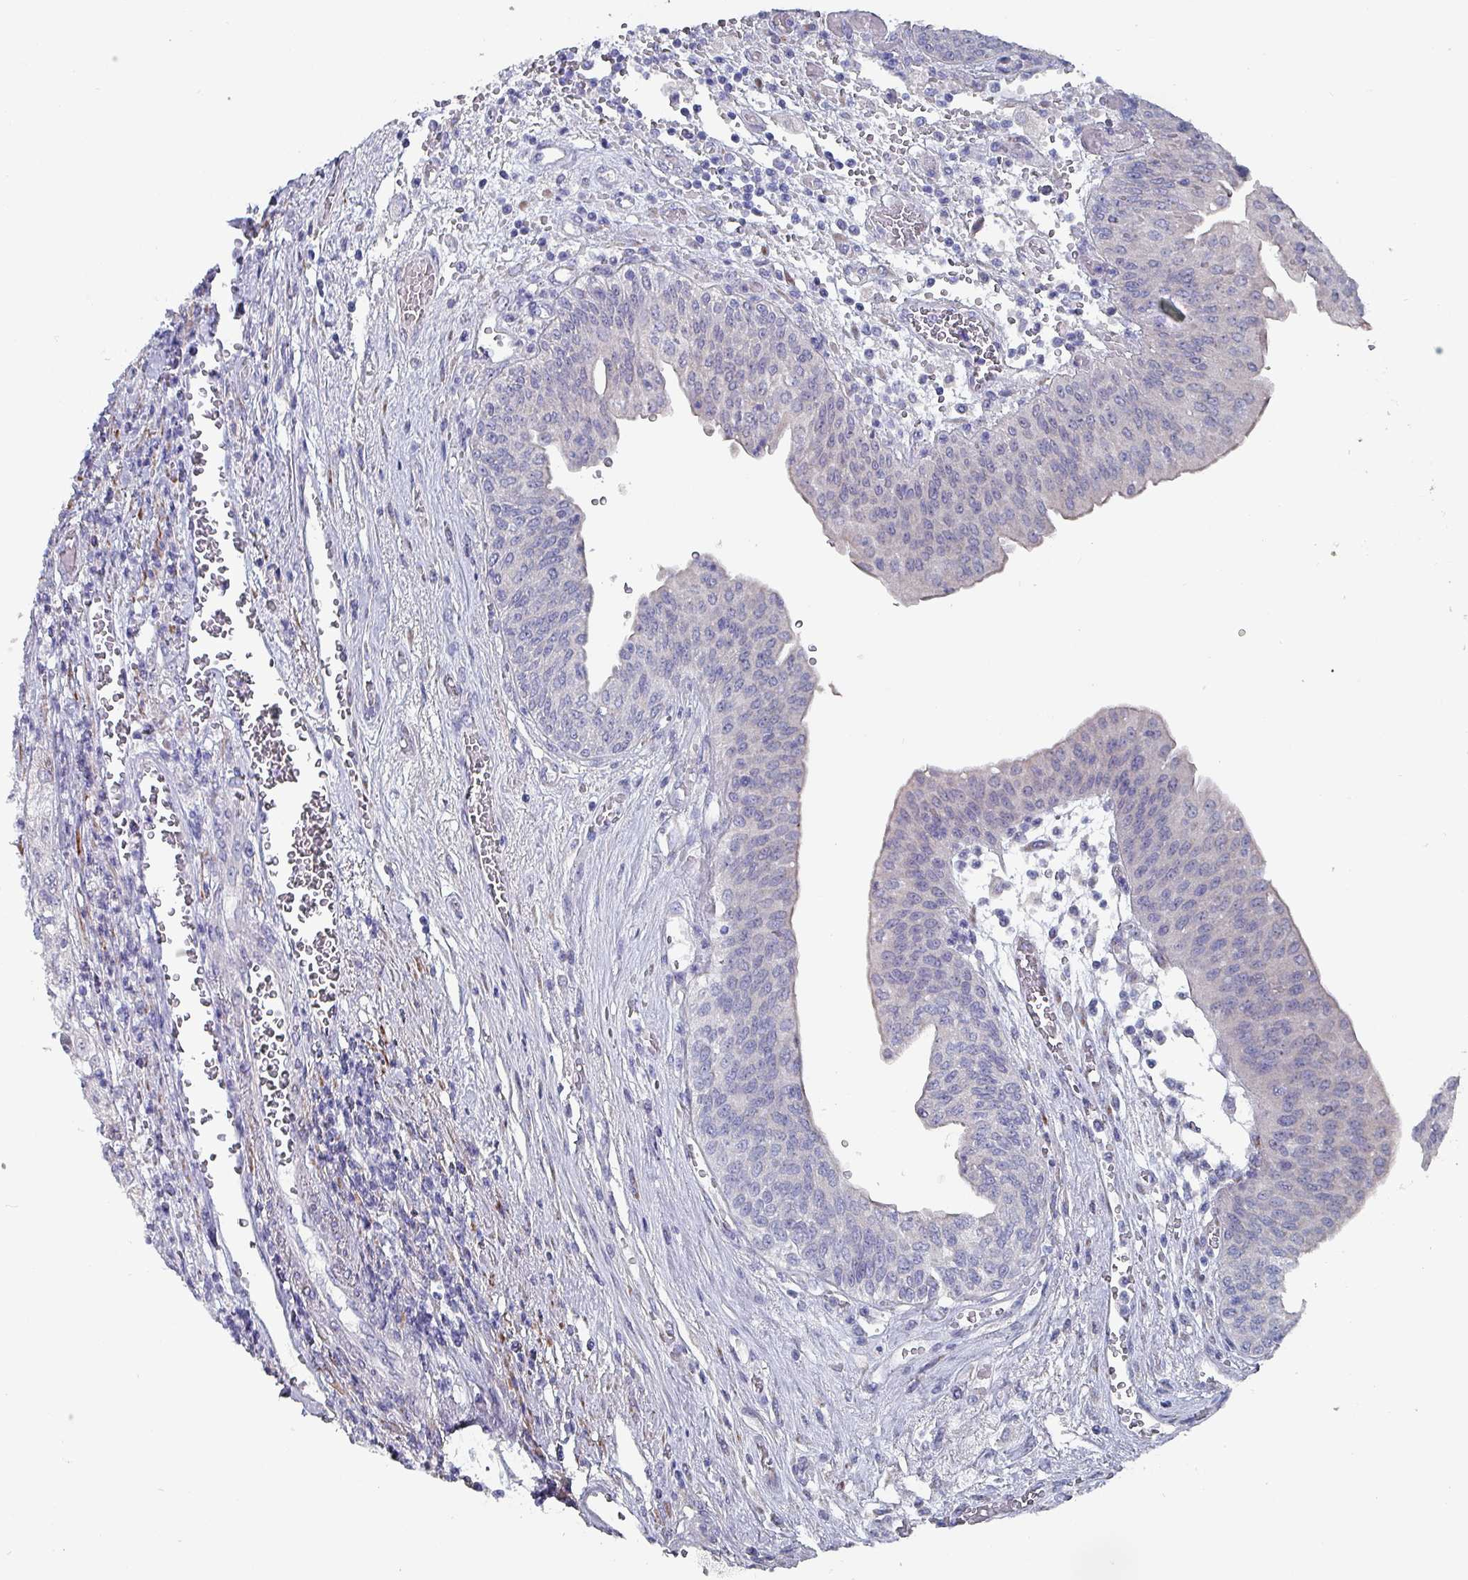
{"staining": {"intensity": "negative", "quantity": "none", "location": "none"}, "tissue": "urothelial cancer", "cell_type": "Tumor cells", "image_type": "cancer", "snomed": [{"axis": "morphology", "description": "Urothelial carcinoma, High grade"}, {"axis": "topography", "description": "Urinary bladder"}], "caption": "DAB immunohistochemical staining of human urothelial cancer shows no significant expression in tumor cells.", "gene": "DRD5", "patient": {"sex": "female", "age": 79}}